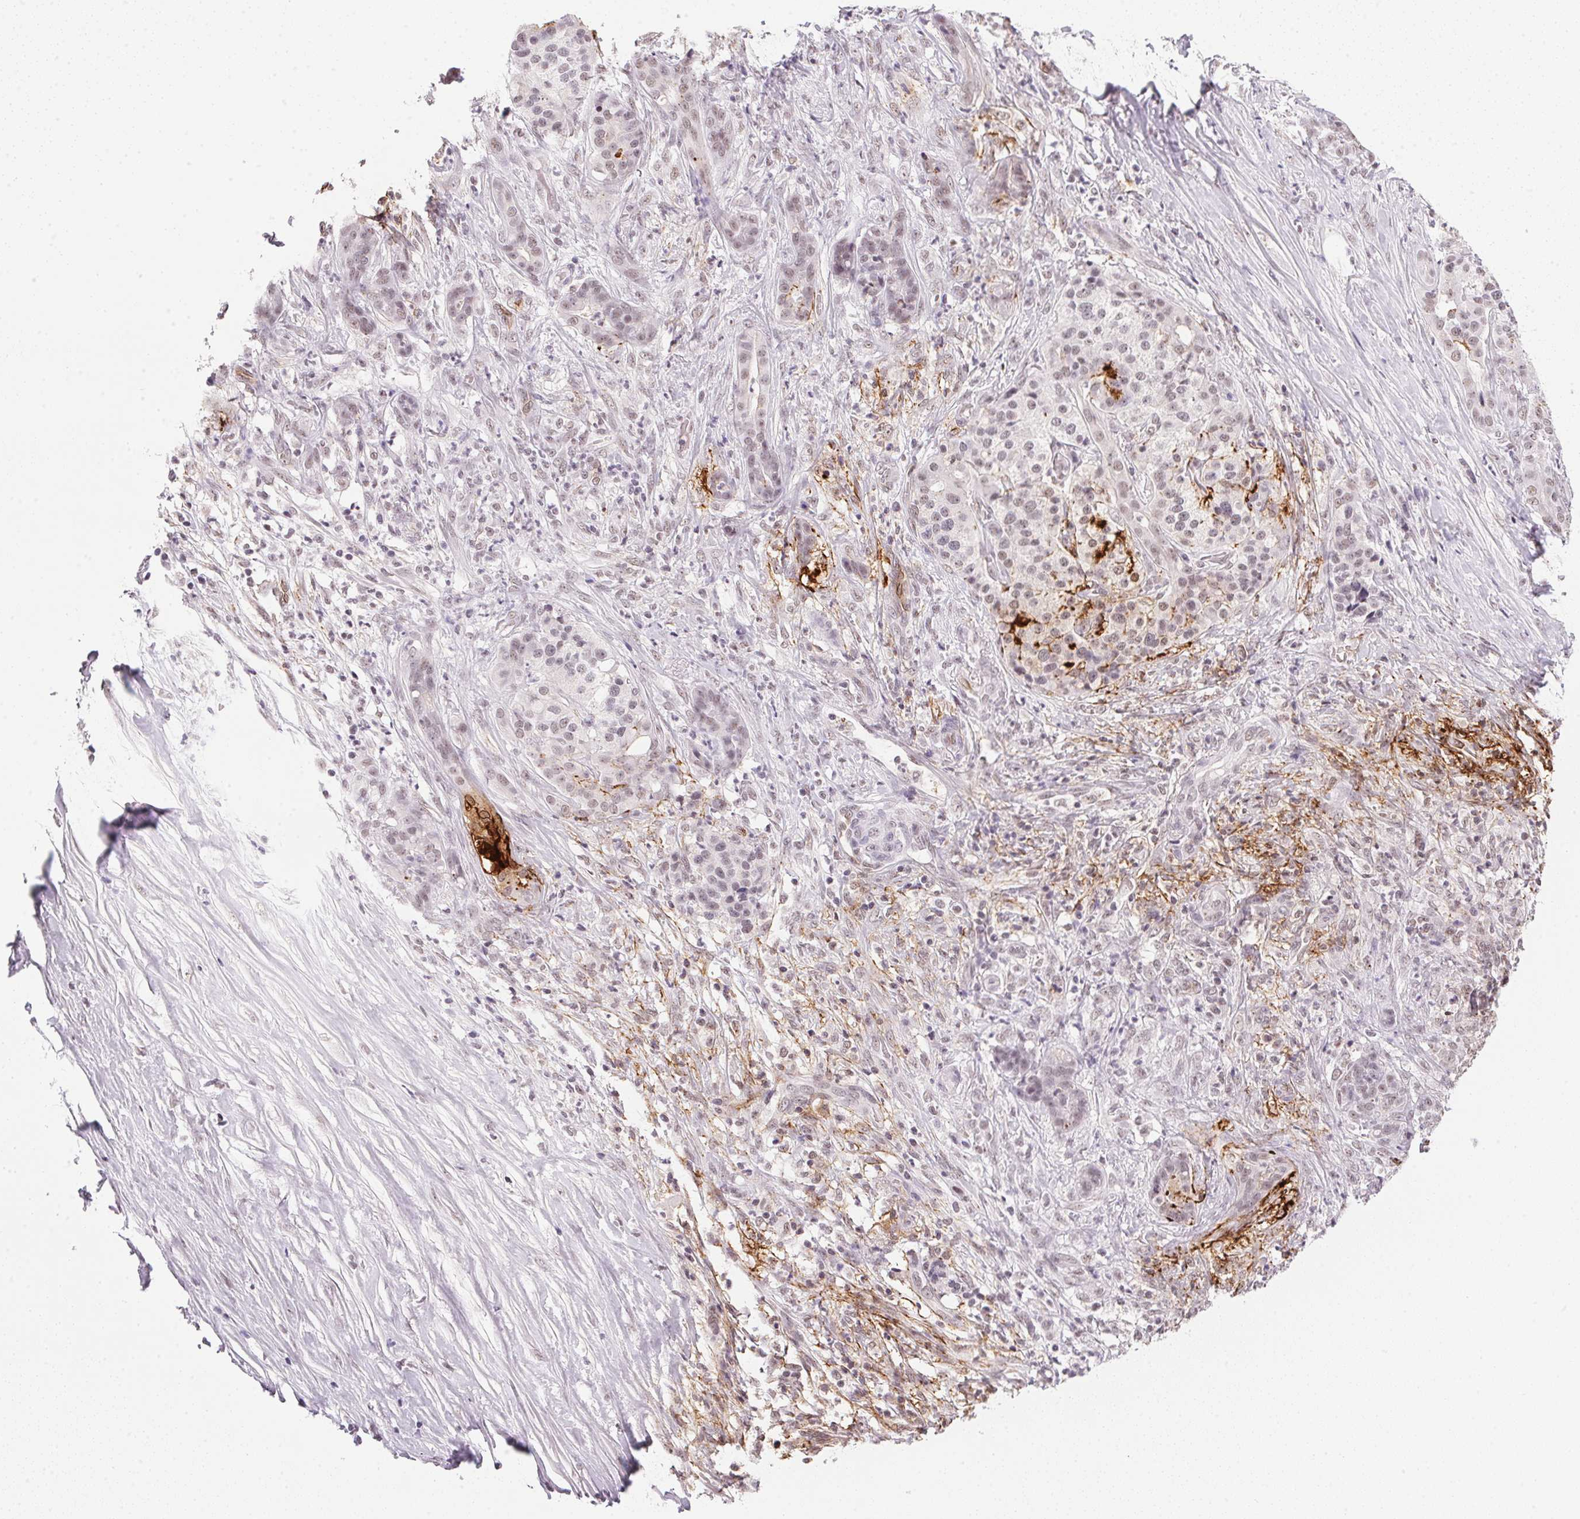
{"staining": {"intensity": "weak", "quantity": "<25%", "location": "nuclear"}, "tissue": "pancreatic cancer", "cell_type": "Tumor cells", "image_type": "cancer", "snomed": [{"axis": "morphology", "description": "Normal tissue, NOS"}, {"axis": "morphology", "description": "Inflammation, NOS"}, {"axis": "morphology", "description": "Adenocarcinoma, NOS"}, {"axis": "topography", "description": "Pancreas"}], "caption": "Protein analysis of pancreatic adenocarcinoma displays no significant positivity in tumor cells.", "gene": "SRSF7", "patient": {"sex": "male", "age": 57}}